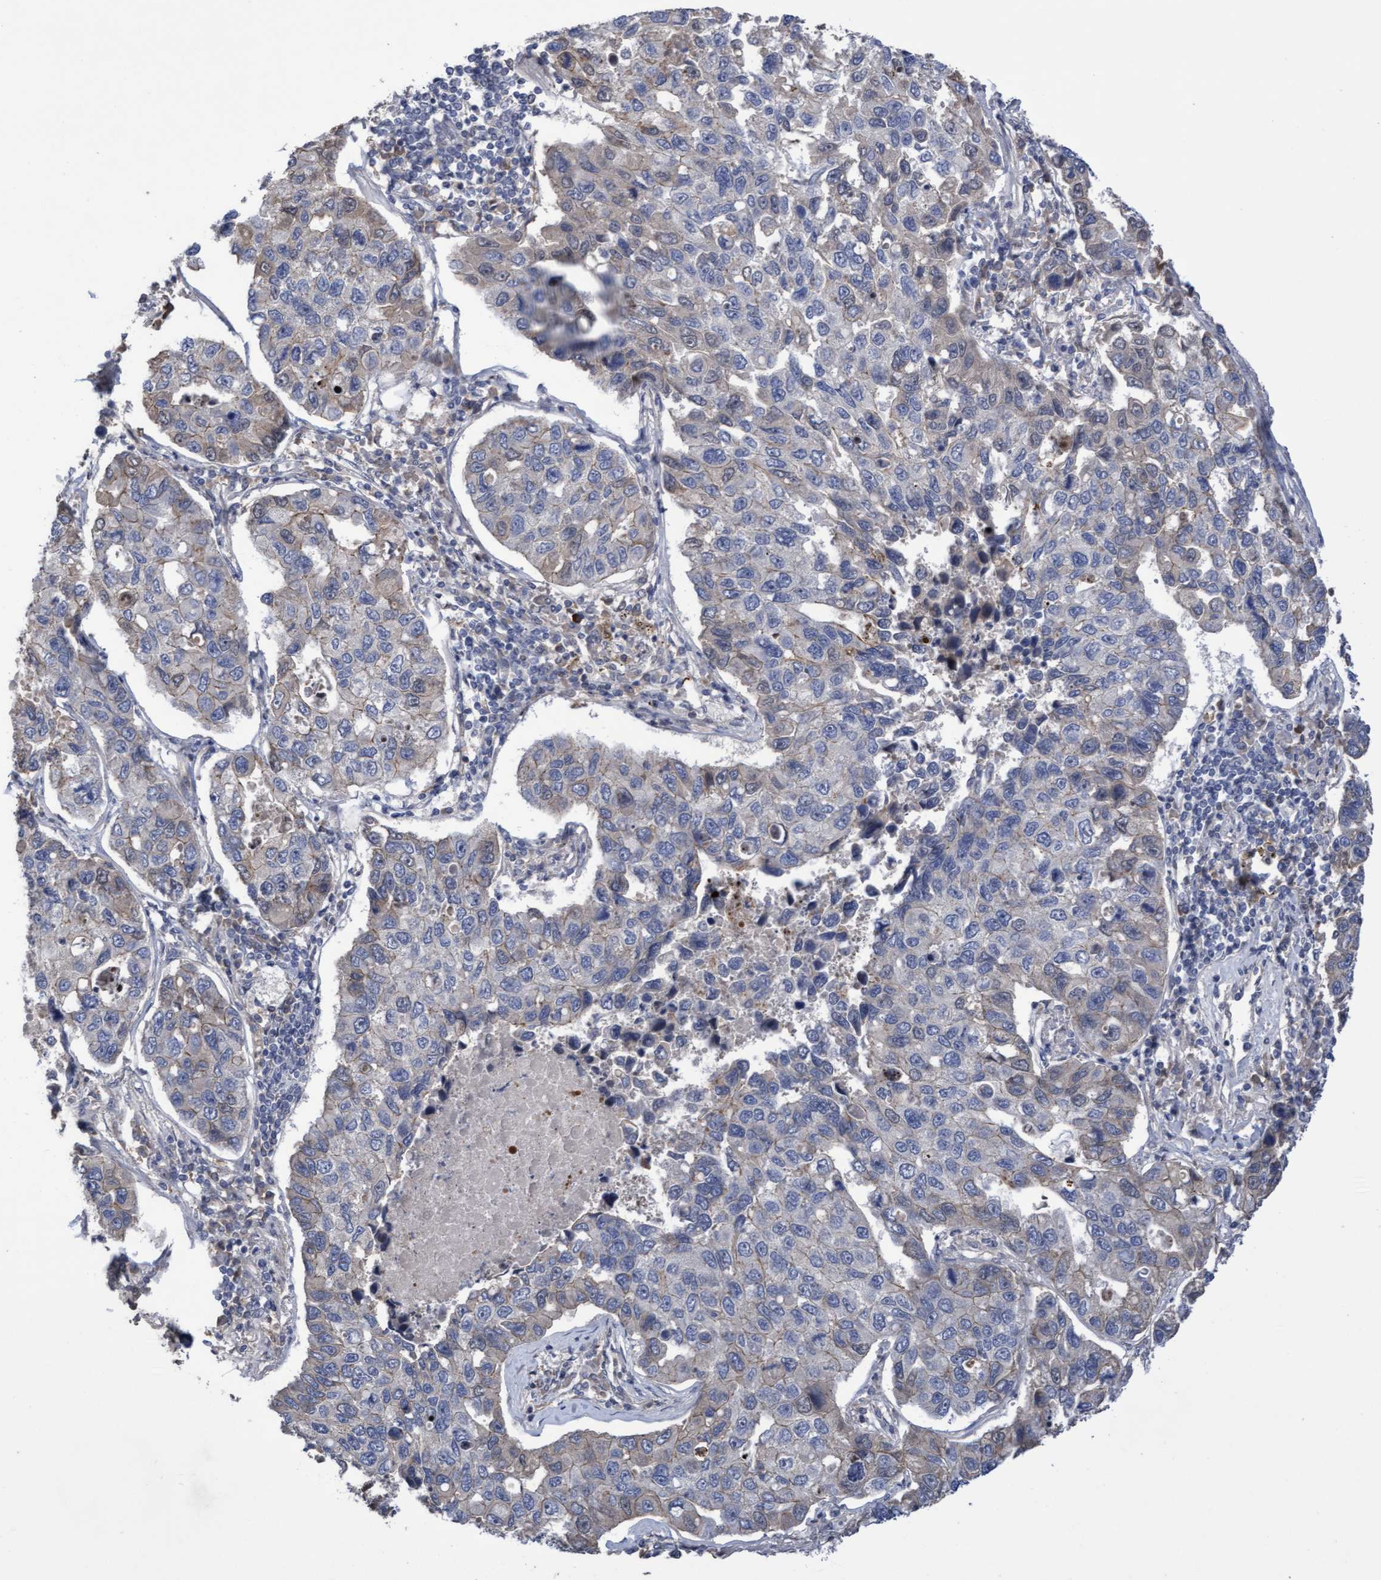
{"staining": {"intensity": "negative", "quantity": "none", "location": "none"}, "tissue": "lung cancer", "cell_type": "Tumor cells", "image_type": "cancer", "snomed": [{"axis": "morphology", "description": "Adenocarcinoma, NOS"}, {"axis": "topography", "description": "Lung"}], "caption": "Immunohistochemical staining of human lung adenocarcinoma reveals no significant positivity in tumor cells.", "gene": "COBL", "patient": {"sex": "male", "age": 64}}